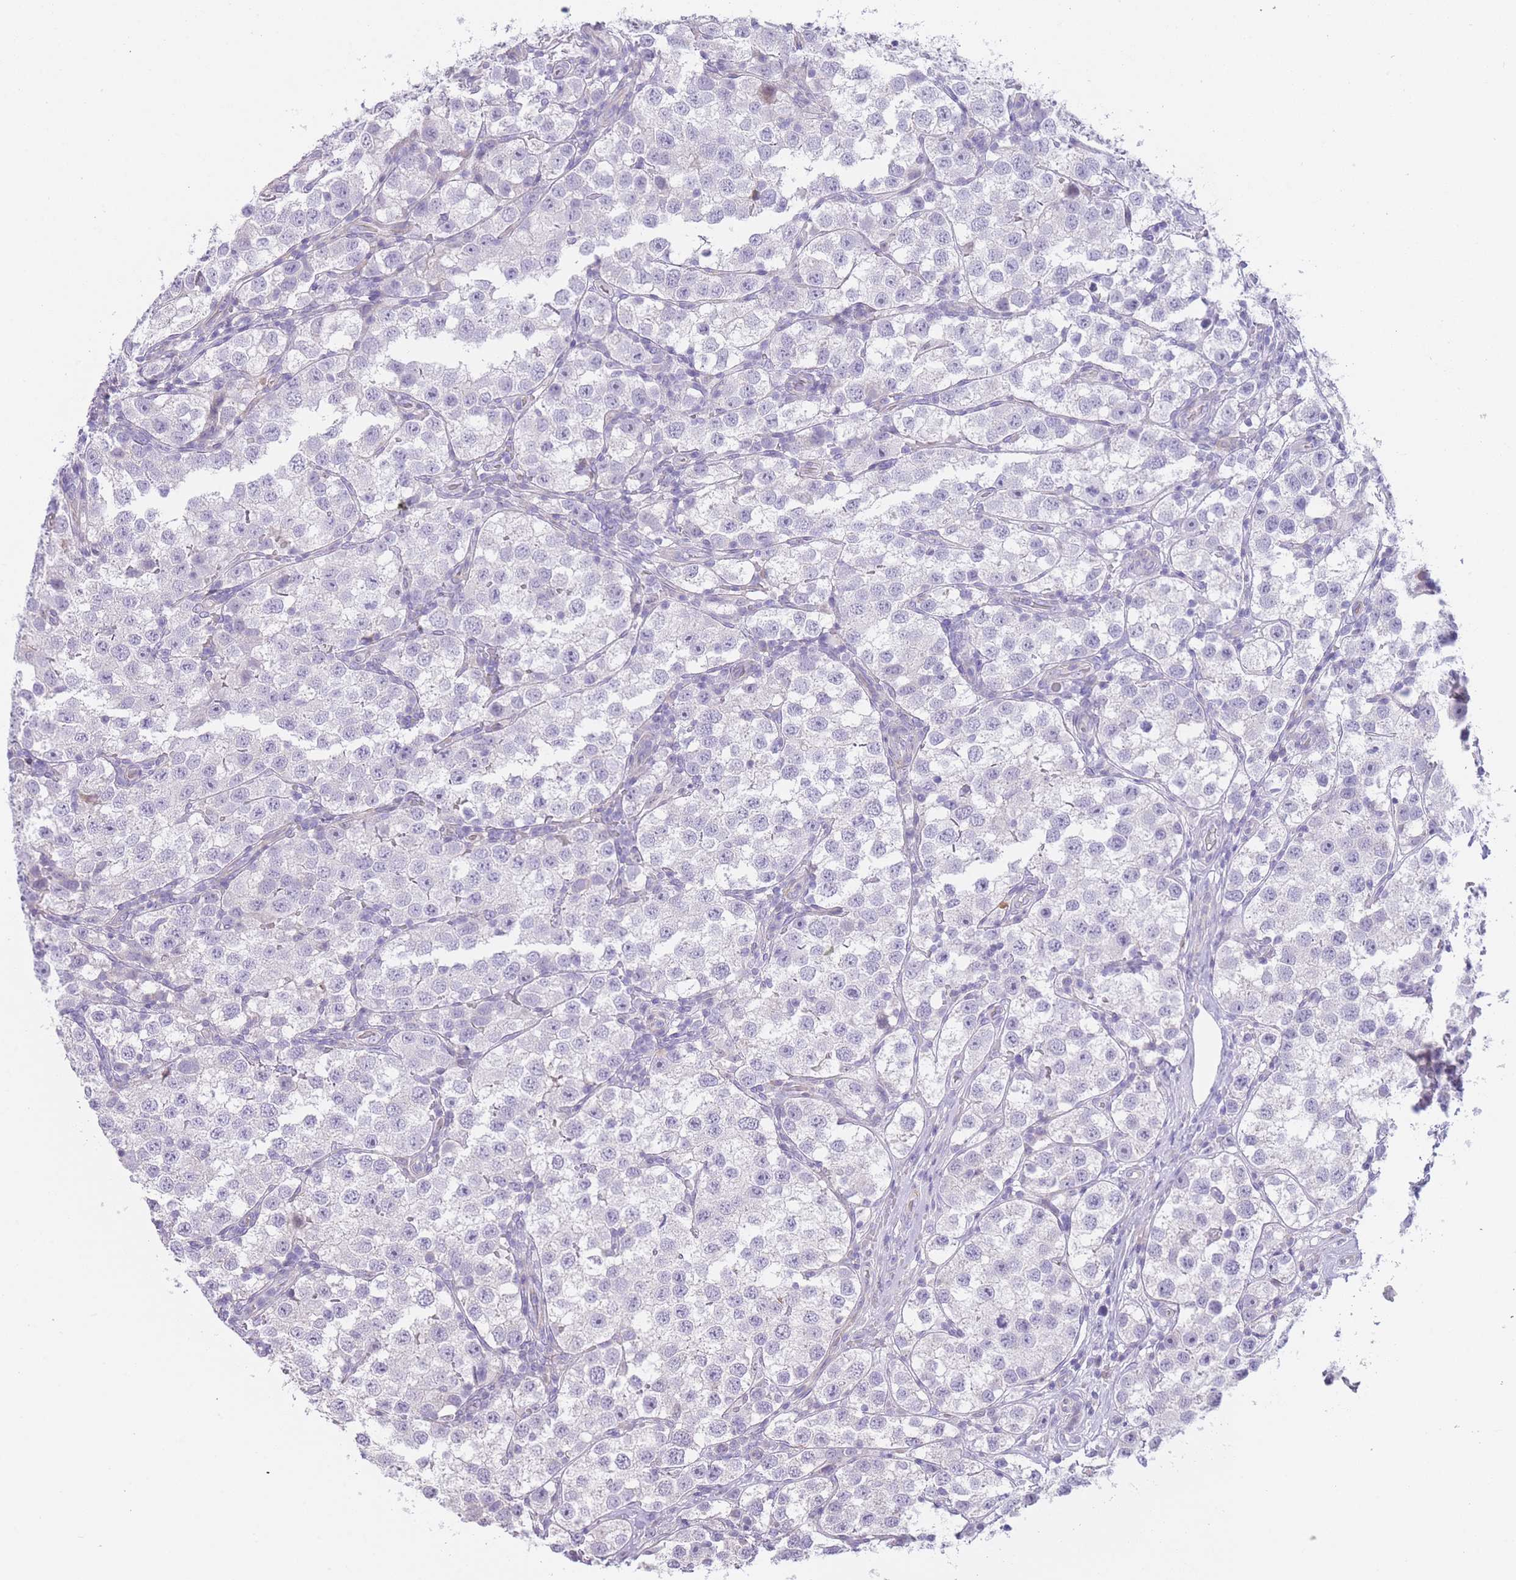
{"staining": {"intensity": "negative", "quantity": "none", "location": "none"}, "tissue": "testis cancer", "cell_type": "Tumor cells", "image_type": "cancer", "snomed": [{"axis": "morphology", "description": "Seminoma, NOS"}, {"axis": "topography", "description": "Testis"}], "caption": "Protein analysis of testis seminoma displays no significant positivity in tumor cells. (DAB immunohistochemistry (IHC), high magnification).", "gene": "IMPG1", "patient": {"sex": "male", "age": 37}}